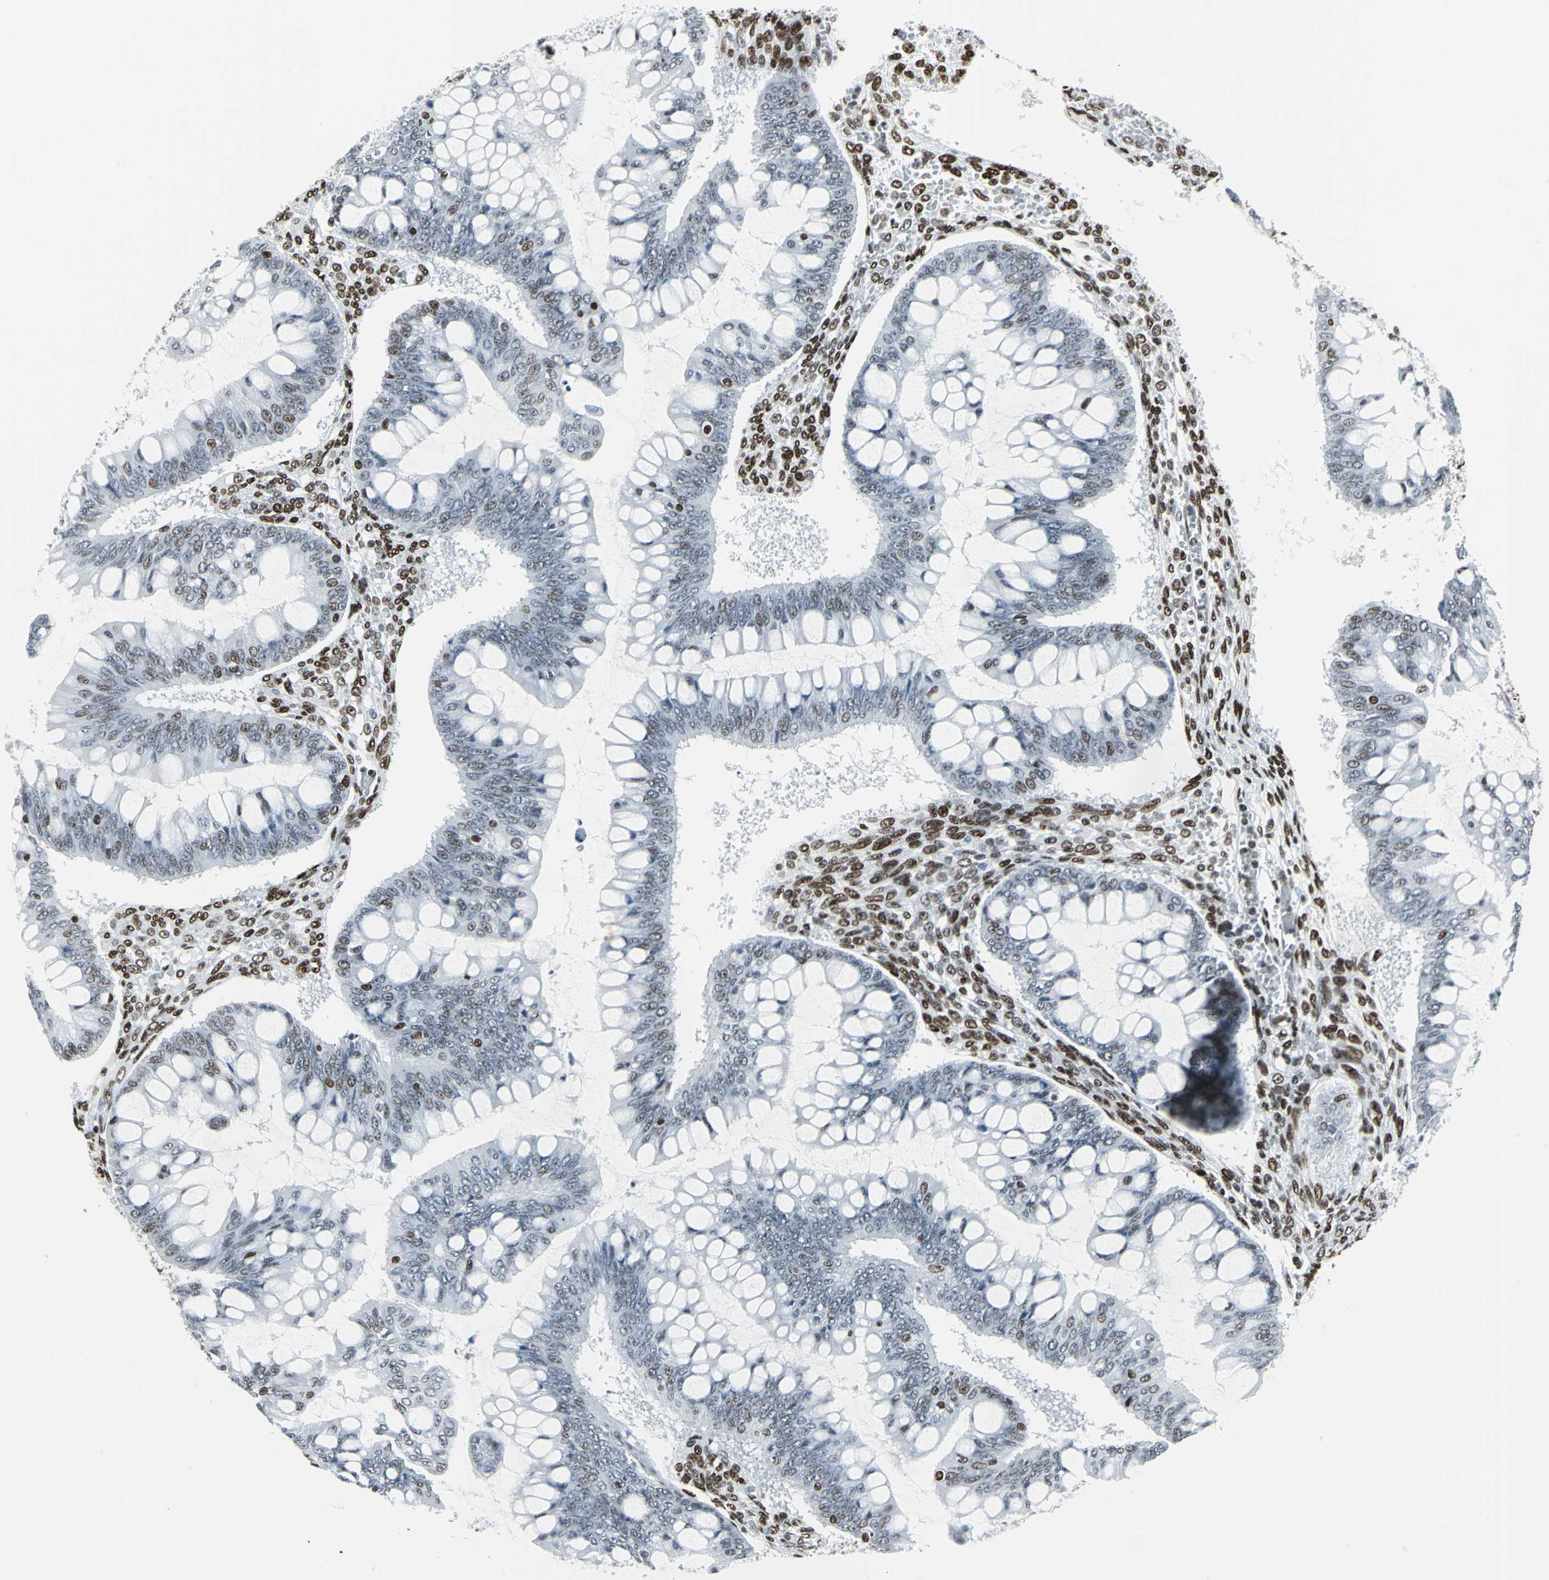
{"staining": {"intensity": "moderate", "quantity": "<25%", "location": "nuclear"}, "tissue": "ovarian cancer", "cell_type": "Tumor cells", "image_type": "cancer", "snomed": [{"axis": "morphology", "description": "Cystadenocarcinoma, mucinous, NOS"}, {"axis": "topography", "description": "Ovary"}], "caption": "Protein staining of ovarian cancer (mucinous cystadenocarcinoma) tissue demonstrates moderate nuclear staining in about <25% of tumor cells.", "gene": "HDAC2", "patient": {"sex": "female", "age": 73}}